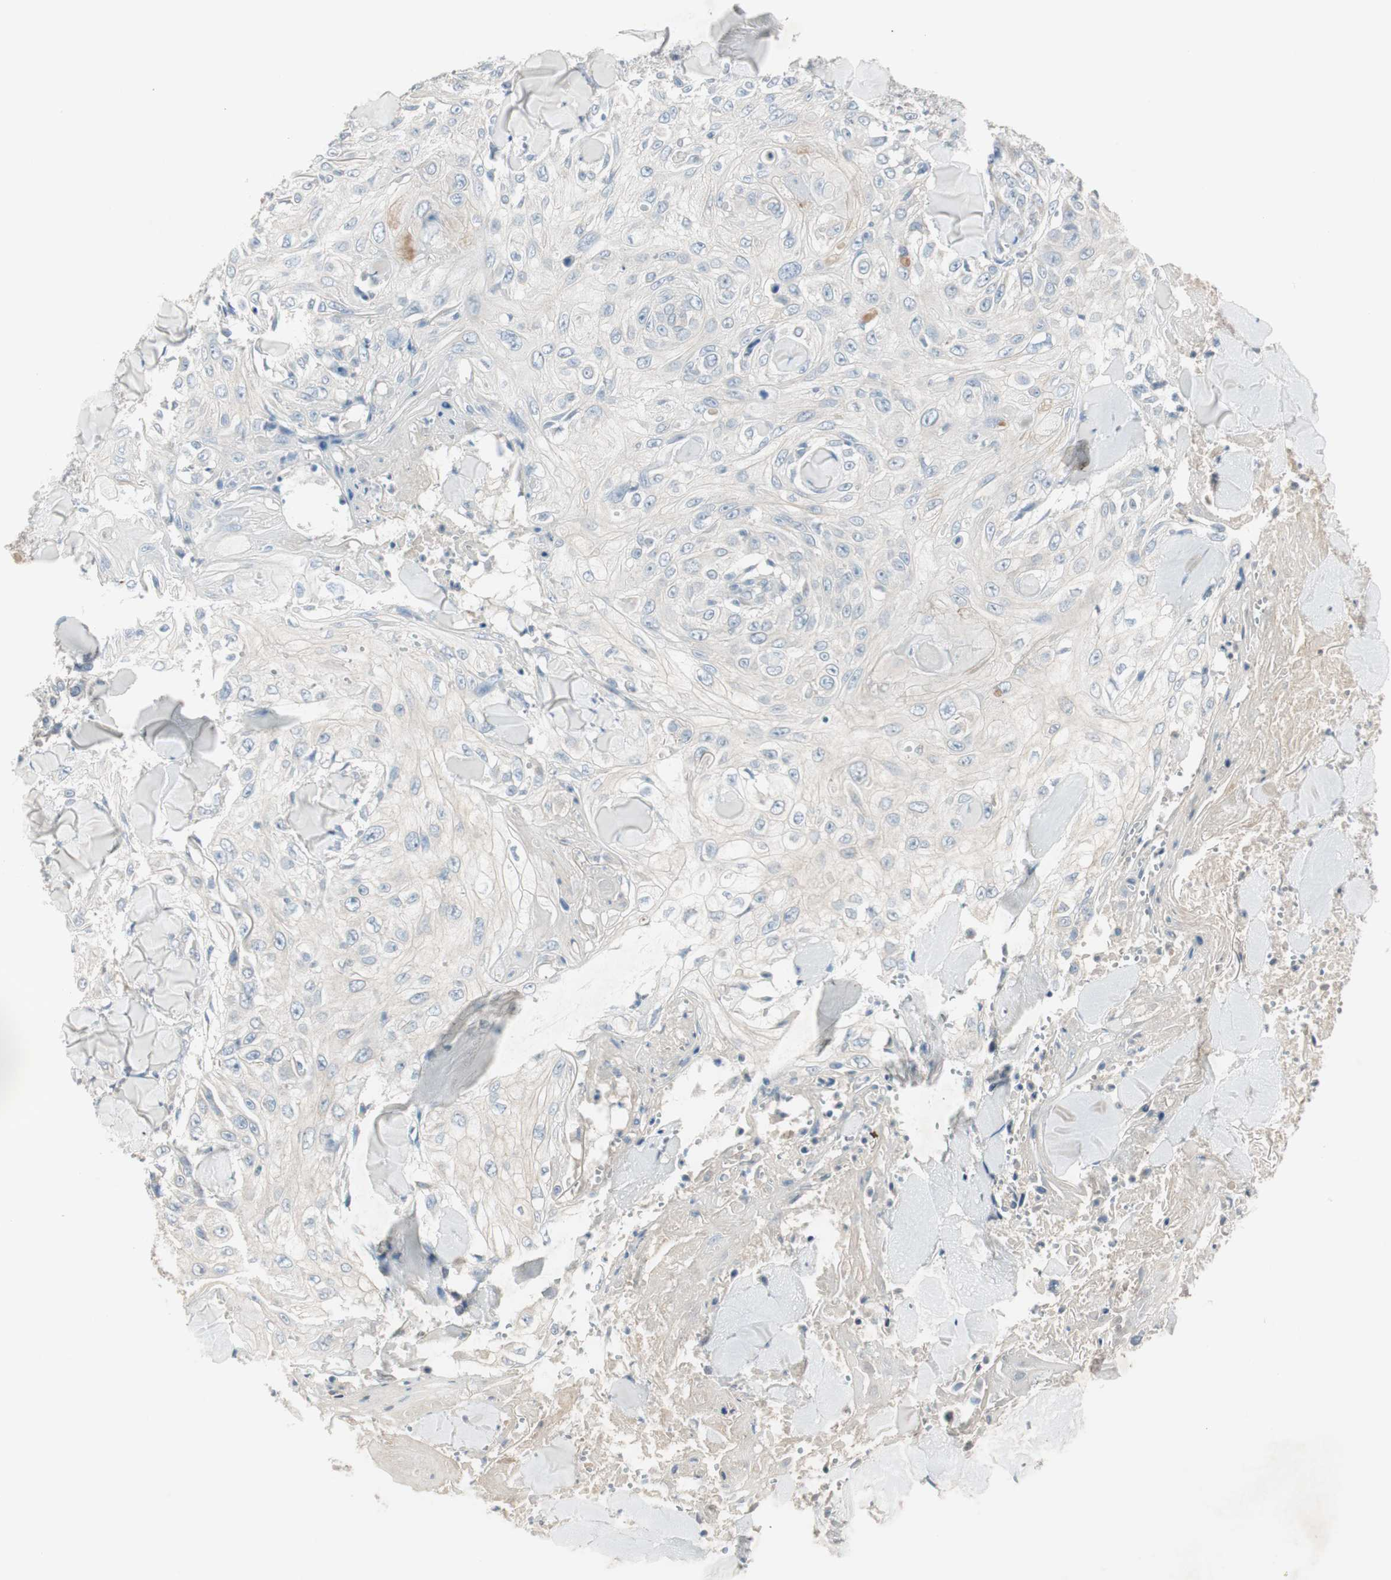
{"staining": {"intensity": "negative", "quantity": "none", "location": "none"}, "tissue": "skin cancer", "cell_type": "Tumor cells", "image_type": "cancer", "snomed": [{"axis": "morphology", "description": "Squamous cell carcinoma, NOS"}, {"axis": "topography", "description": "Skin"}], "caption": "Tumor cells show no significant staining in squamous cell carcinoma (skin).", "gene": "KHK", "patient": {"sex": "male", "age": 86}}